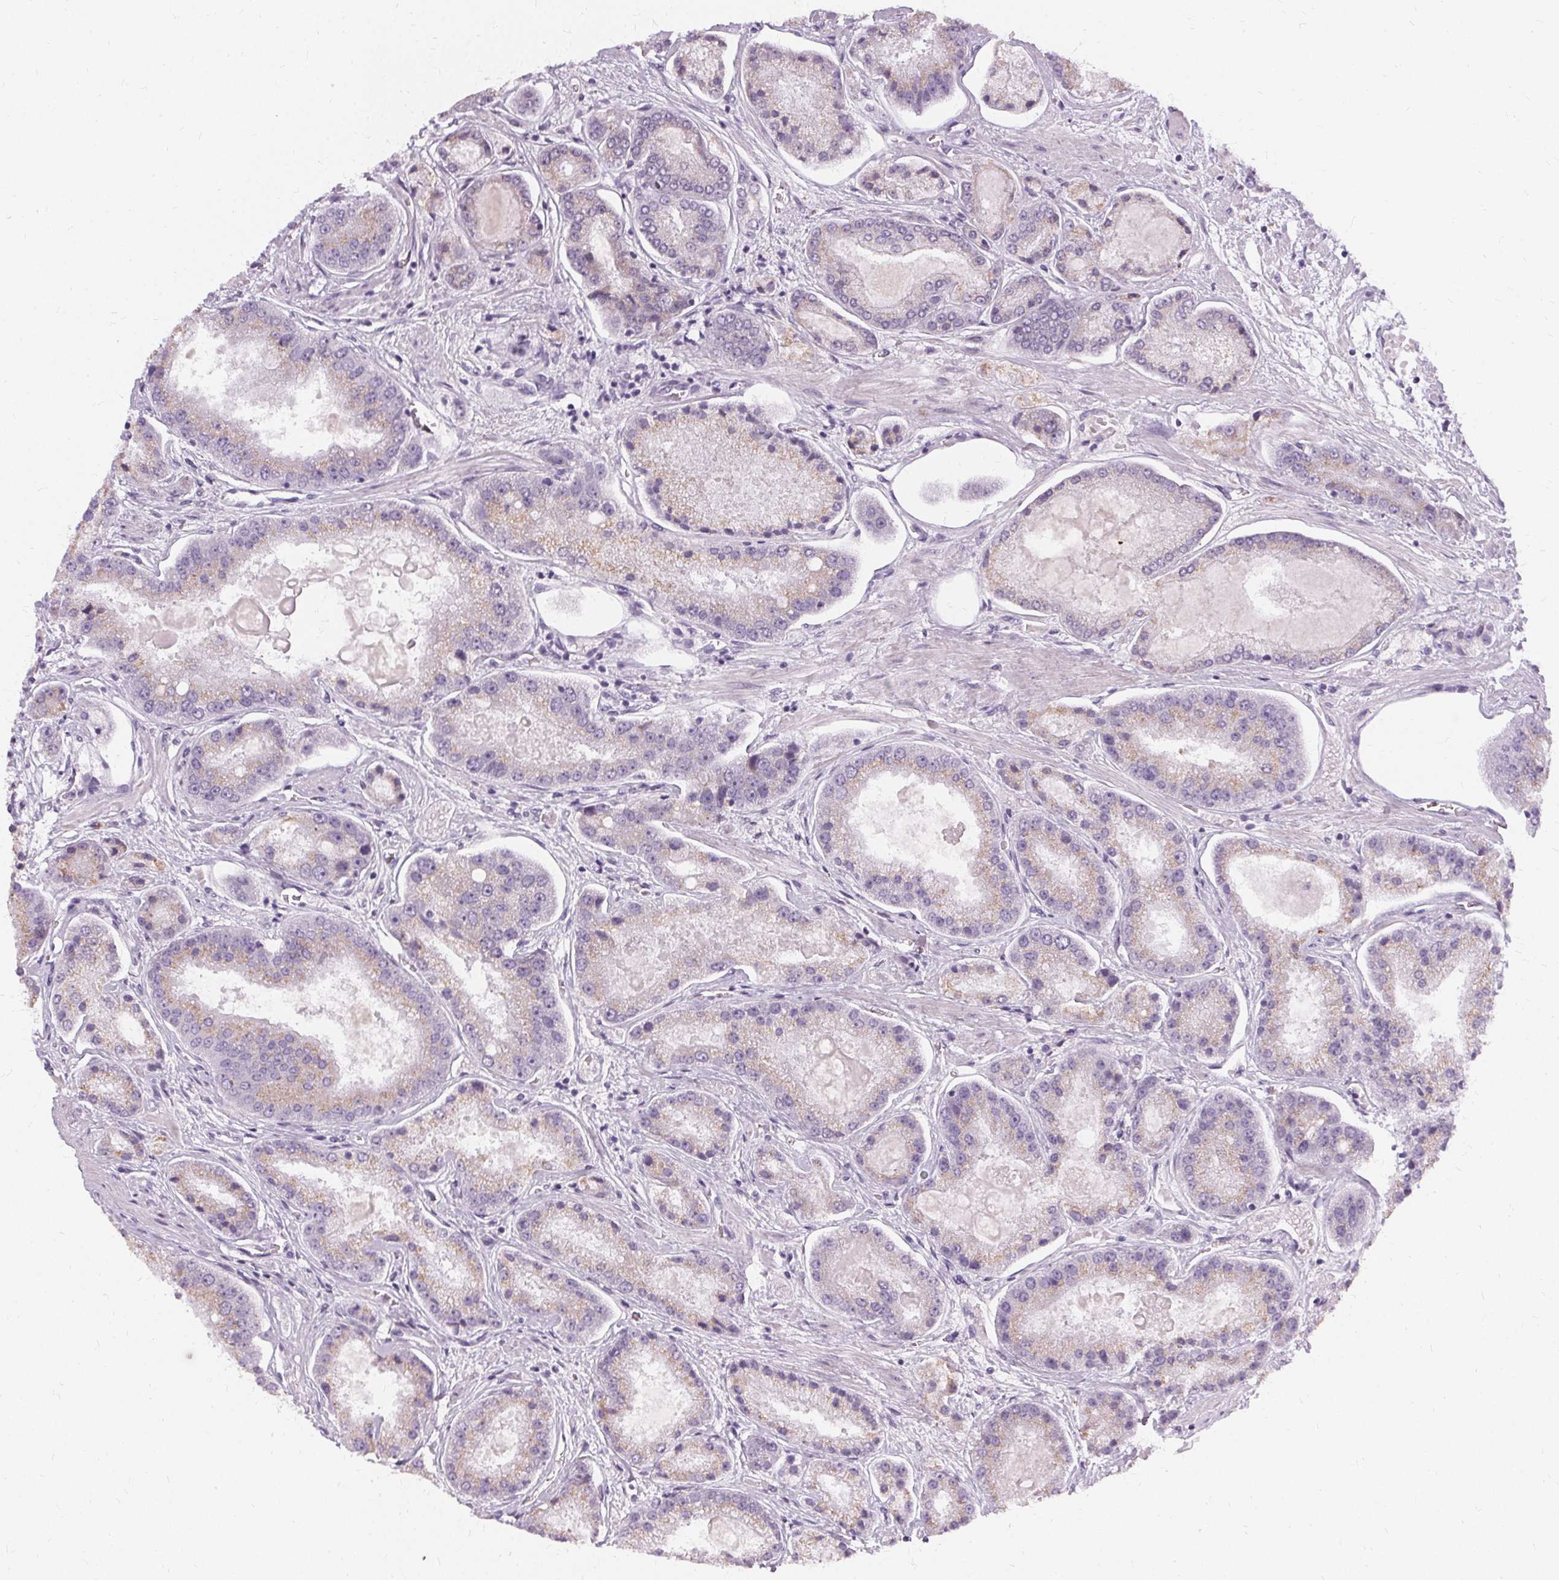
{"staining": {"intensity": "negative", "quantity": "none", "location": "none"}, "tissue": "prostate cancer", "cell_type": "Tumor cells", "image_type": "cancer", "snomed": [{"axis": "morphology", "description": "Adenocarcinoma, High grade"}, {"axis": "topography", "description": "Prostate"}], "caption": "A high-resolution histopathology image shows IHC staining of prostate cancer, which exhibits no significant staining in tumor cells.", "gene": "FCRL3", "patient": {"sex": "male", "age": 67}}